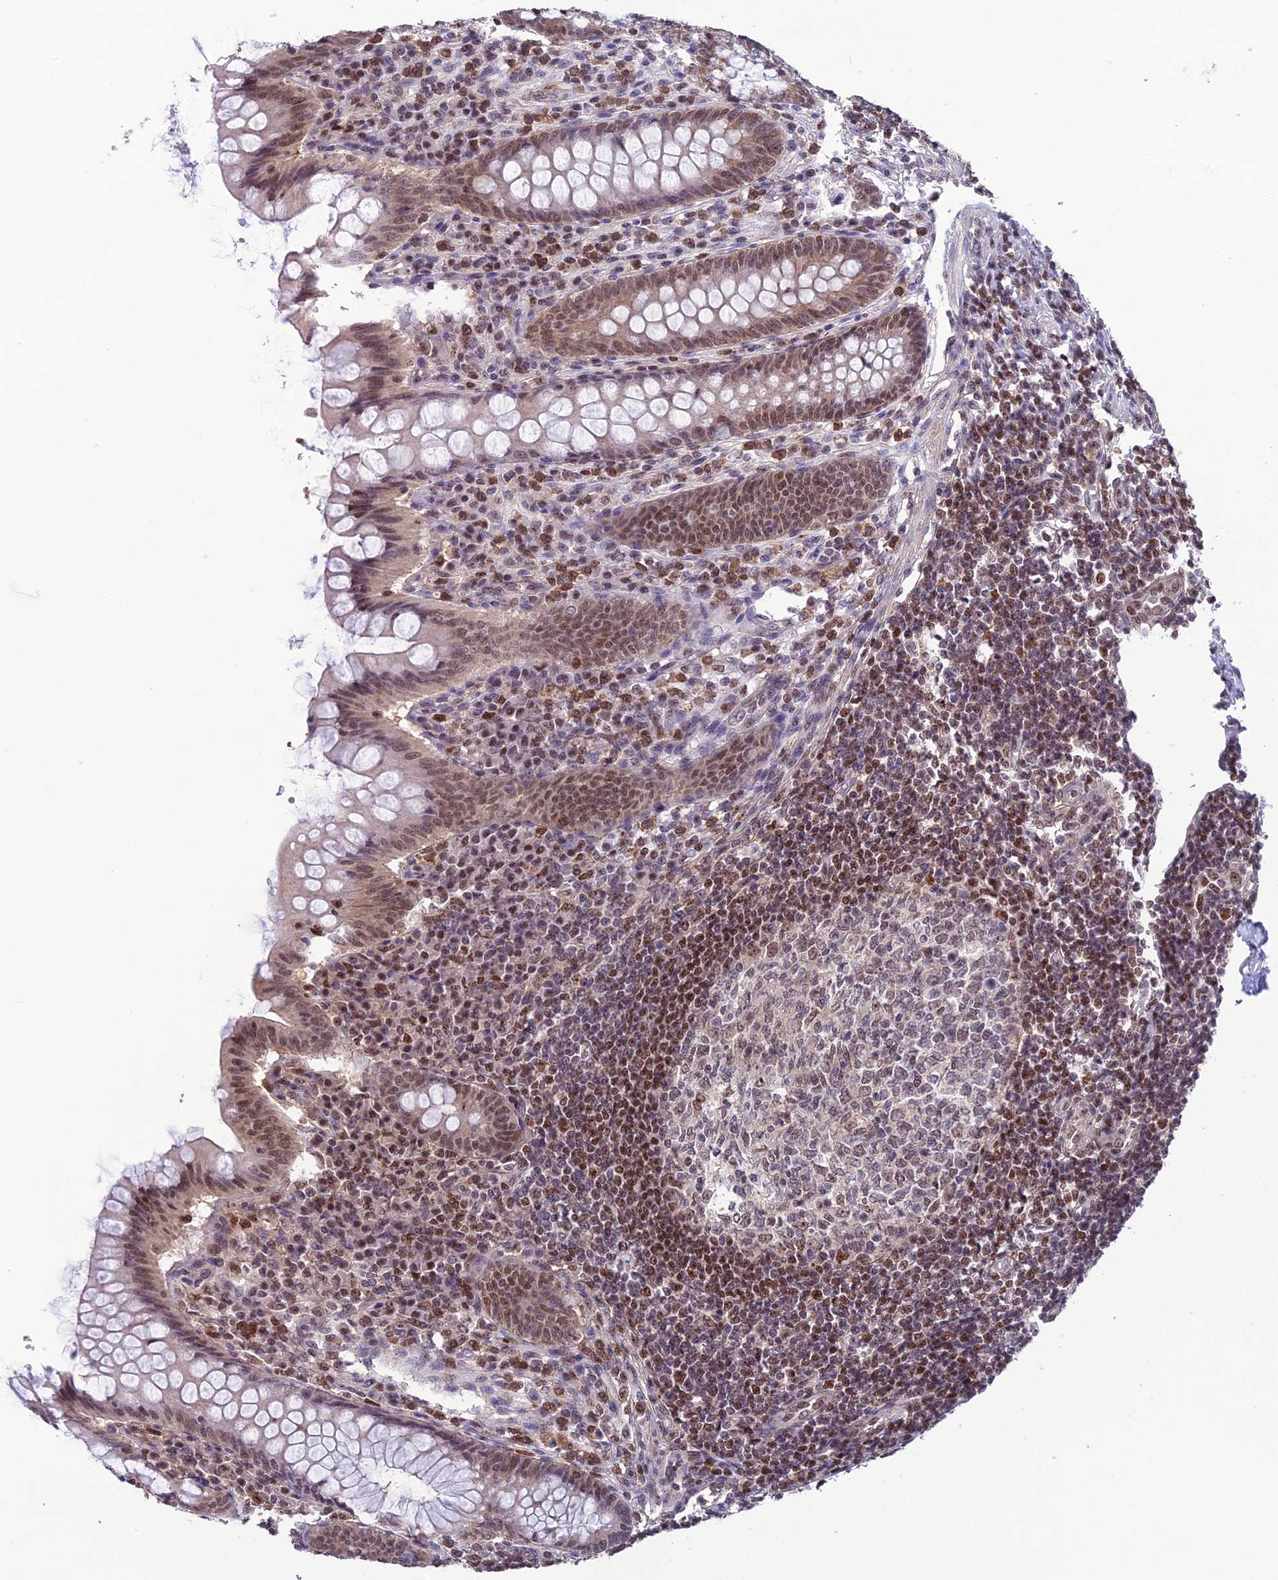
{"staining": {"intensity": "weak", "quantity": "25%-75%", "location": "nuclear"}, "tissue": "appendix", "cell_type": "Glandular cells", "image_type": "normal", "snomed": [{"axis": "morphology", "description": "Normal tissue, NOS"}, {"axis": "topography", "description": "Appendix"}], "caption": "Glandular cells reveal low levels of weak nuclear positivity in about 25%-75% of cells in normal appendix.", "gene": "MIS12", "patient": {"sex": "female", "age": 33}}